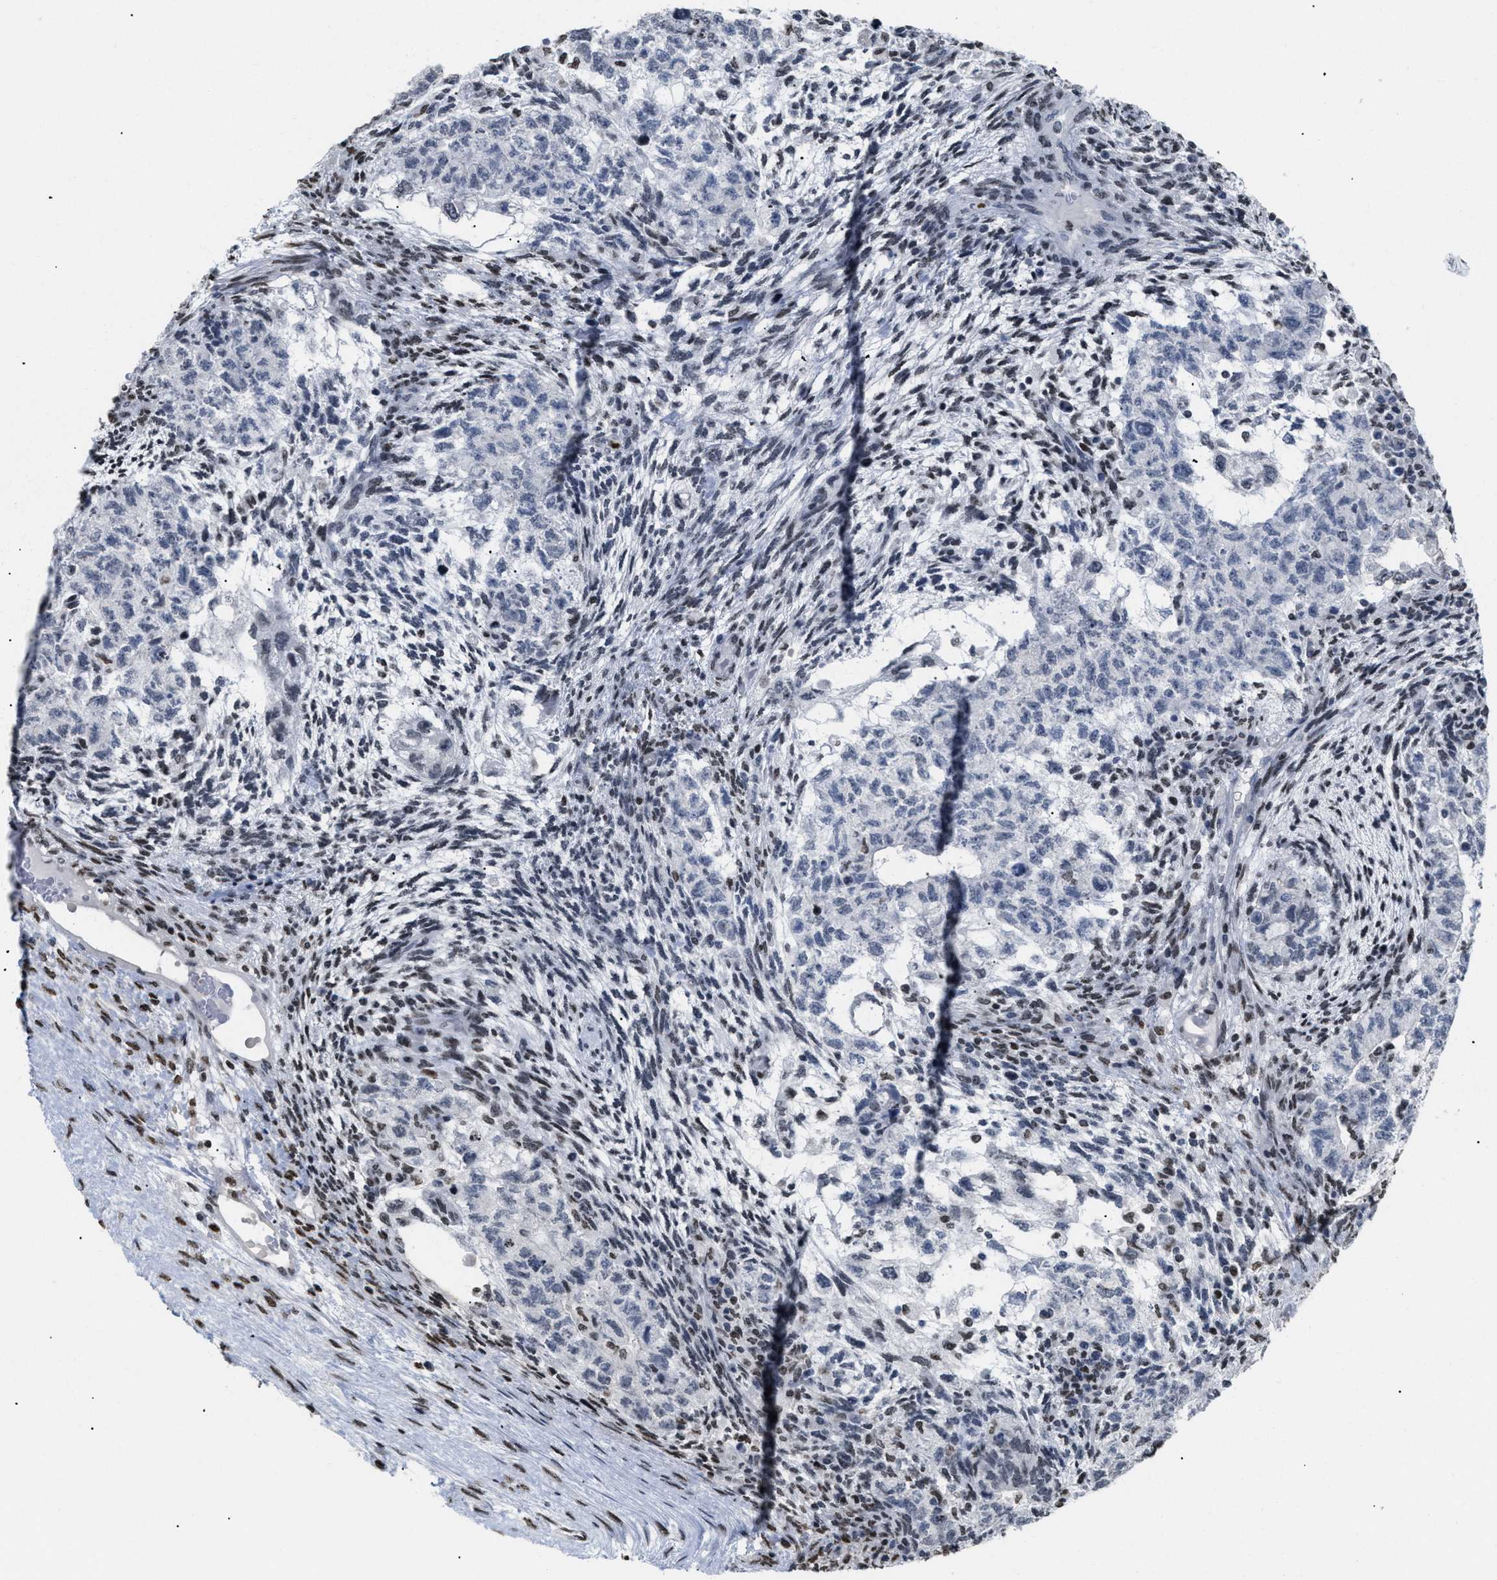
{"staining": {"intensity": "negative", "quantity": "none", "location": "none"}, "tissue": "testis cancer", "cell_type": "Tumor cells", "image_type": "cancer", "snomed": [{"axis": "morphology", "description": "Normal tissue, NOS"}, {"axis": "morphology", "description": "Carcinoma, Embryonal, NOS"}, {"axis": "topography", "description": "Testis"}], "caption": "Immunohistochemistry (IHC) micrograph of neoplastic tissue: human embryonal carcinoma (testis) stained with DAB (3,3'-diaminobenzidine) reveals no significant protein expression in tumor cells. The staining was performed using DAB (3,3'-diaminobenzidine) to visualize the protein expression in brown, while the nuclei were stained in blue with hematoxylin (Magnification: 20x).", "gene": "HMGN2", "patient": {"sex": "male", "age": 36}}